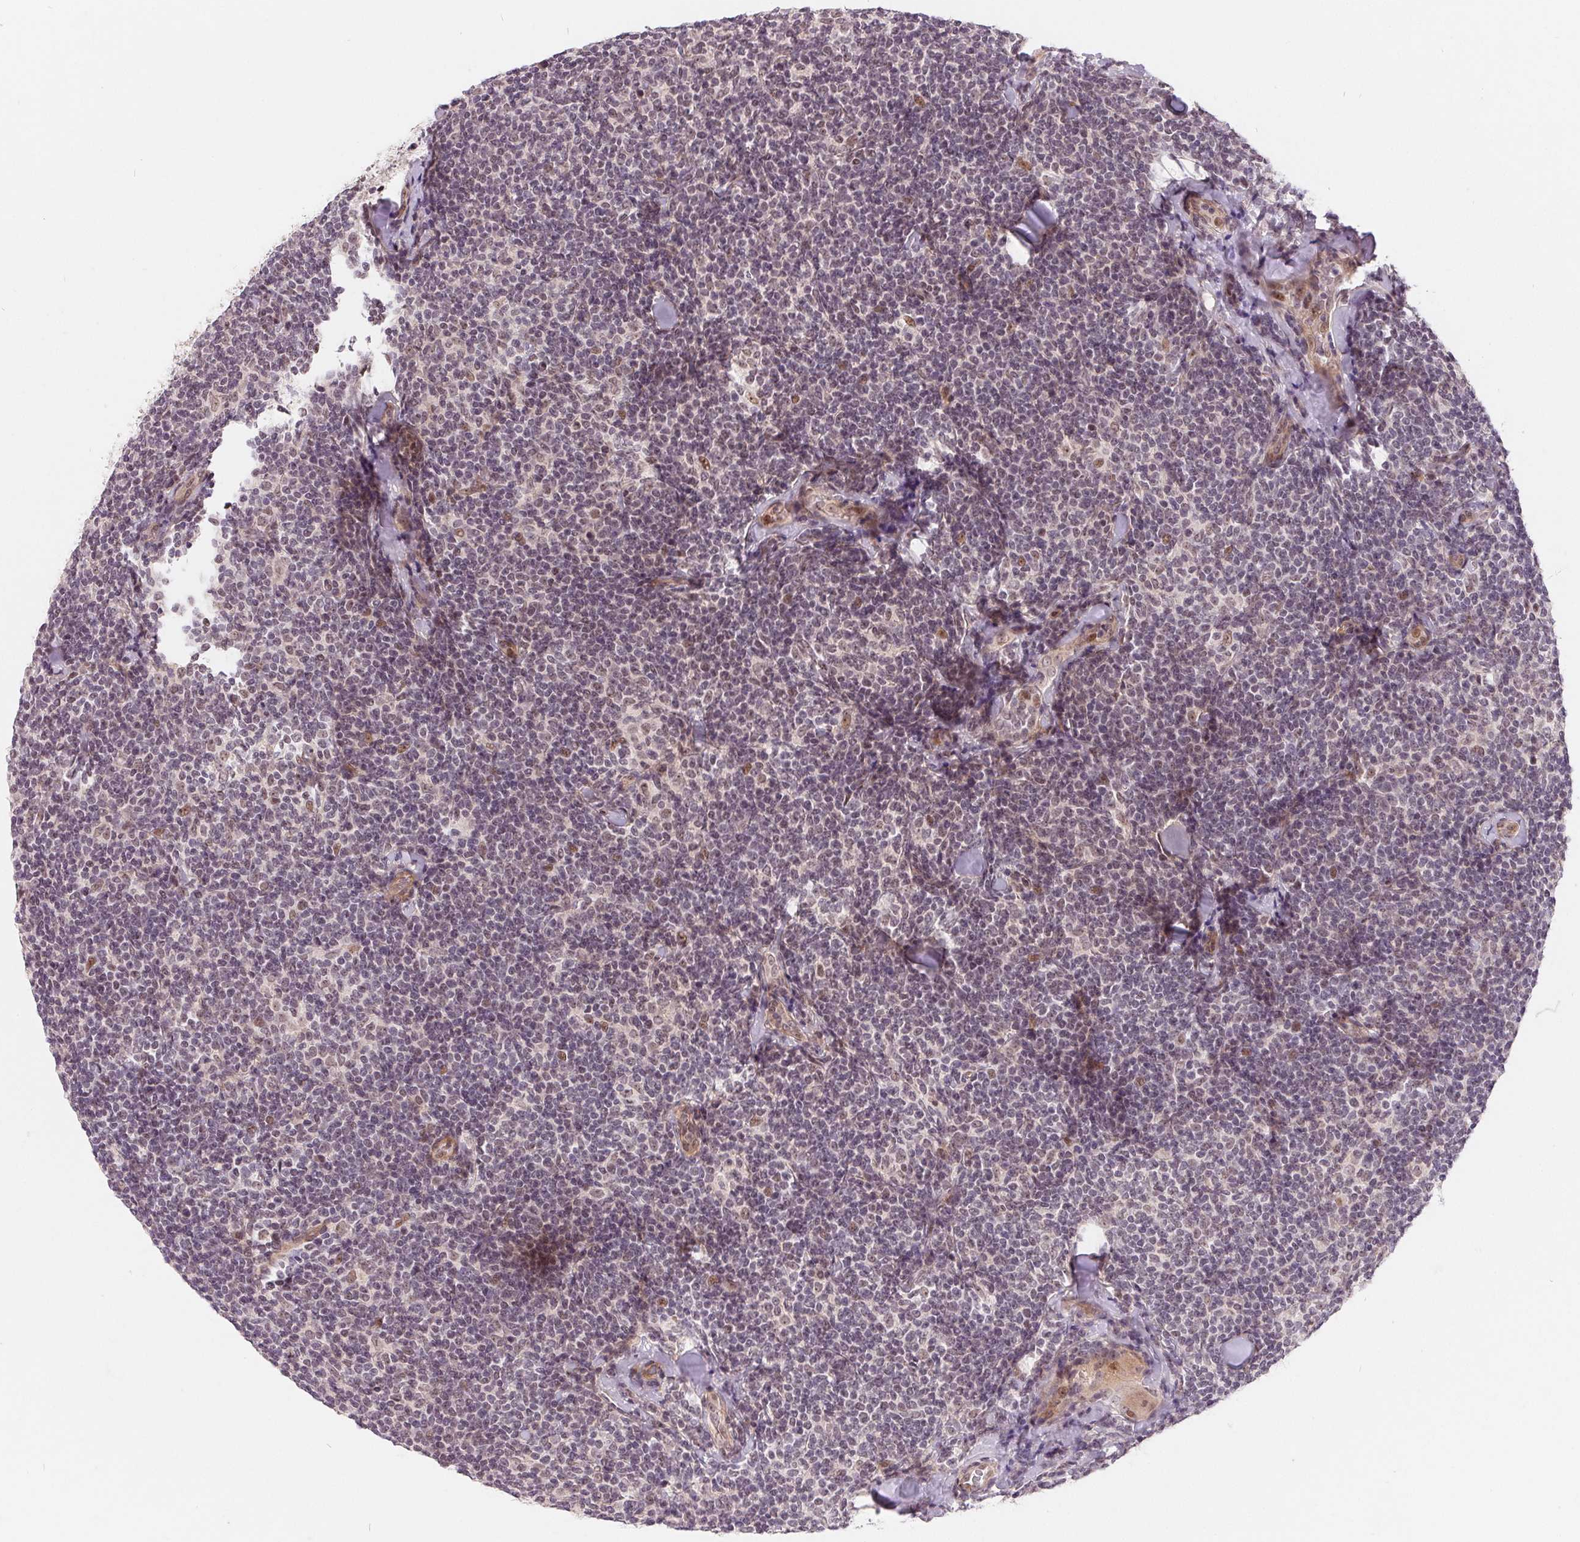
{"staining": {"intensity": "moderate", "quantity": "<25%", "location": "nuclear"}, "tissue": "lymphoma", "cell_type": "Tumor cells", "image_type": "cancer", "snomed": [{"axis": "morphology", "description": "Malignant lymphoma, non-Hodgkin's type, Low grade"}, {"axis": "topography", "description": "Lymph node"}], "caption": "DAB immunohistochemical staining of low-grade malignant lymphoma, non-Hodgkin's type displays moderate nuclear protein positivity in approximately <25% of tumor cells. (brown staining indicates protein expression, while blue staining denotes nuclei).", "gene": "NRG2", "patient": {"sex": "female", "age": 56}}